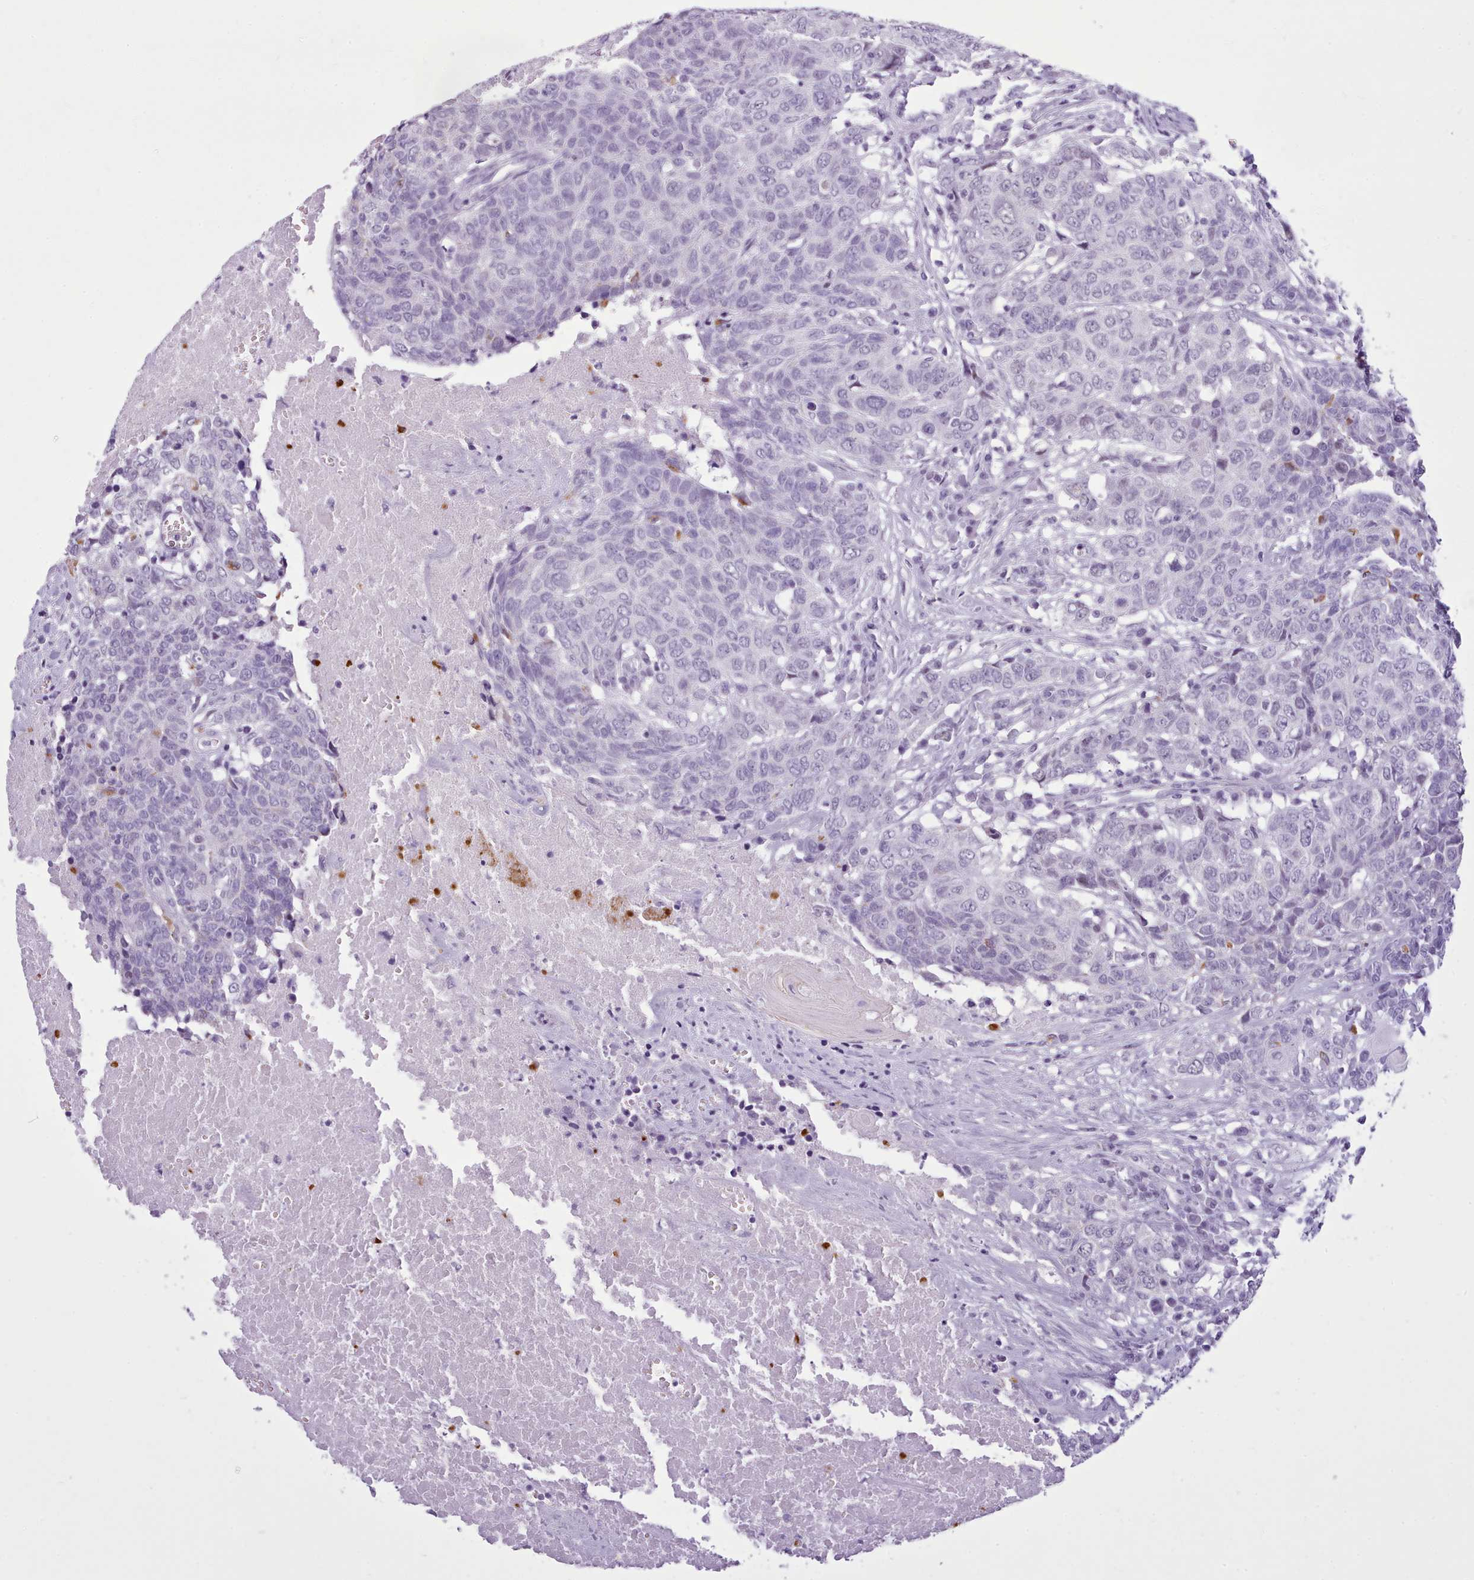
{"staining": {"intensity": "negative", "quantity": "none", "location": "none"}, "tissue": "head and neck cancer", "cell_type": "Tumor cells", "image_type": "cancer", "snomed": [{"axis": "morphology", "description": "Squamous cell carcinoma, NOS"}, {"axis": "topography", "description": "Head-Neck"}], "caption": "Photomicrograph shows no protein staining in tumor cells of head and neck cancer tissue.", "gene": "FBXO48", "patient": {"sex": "male", "age": 66}}